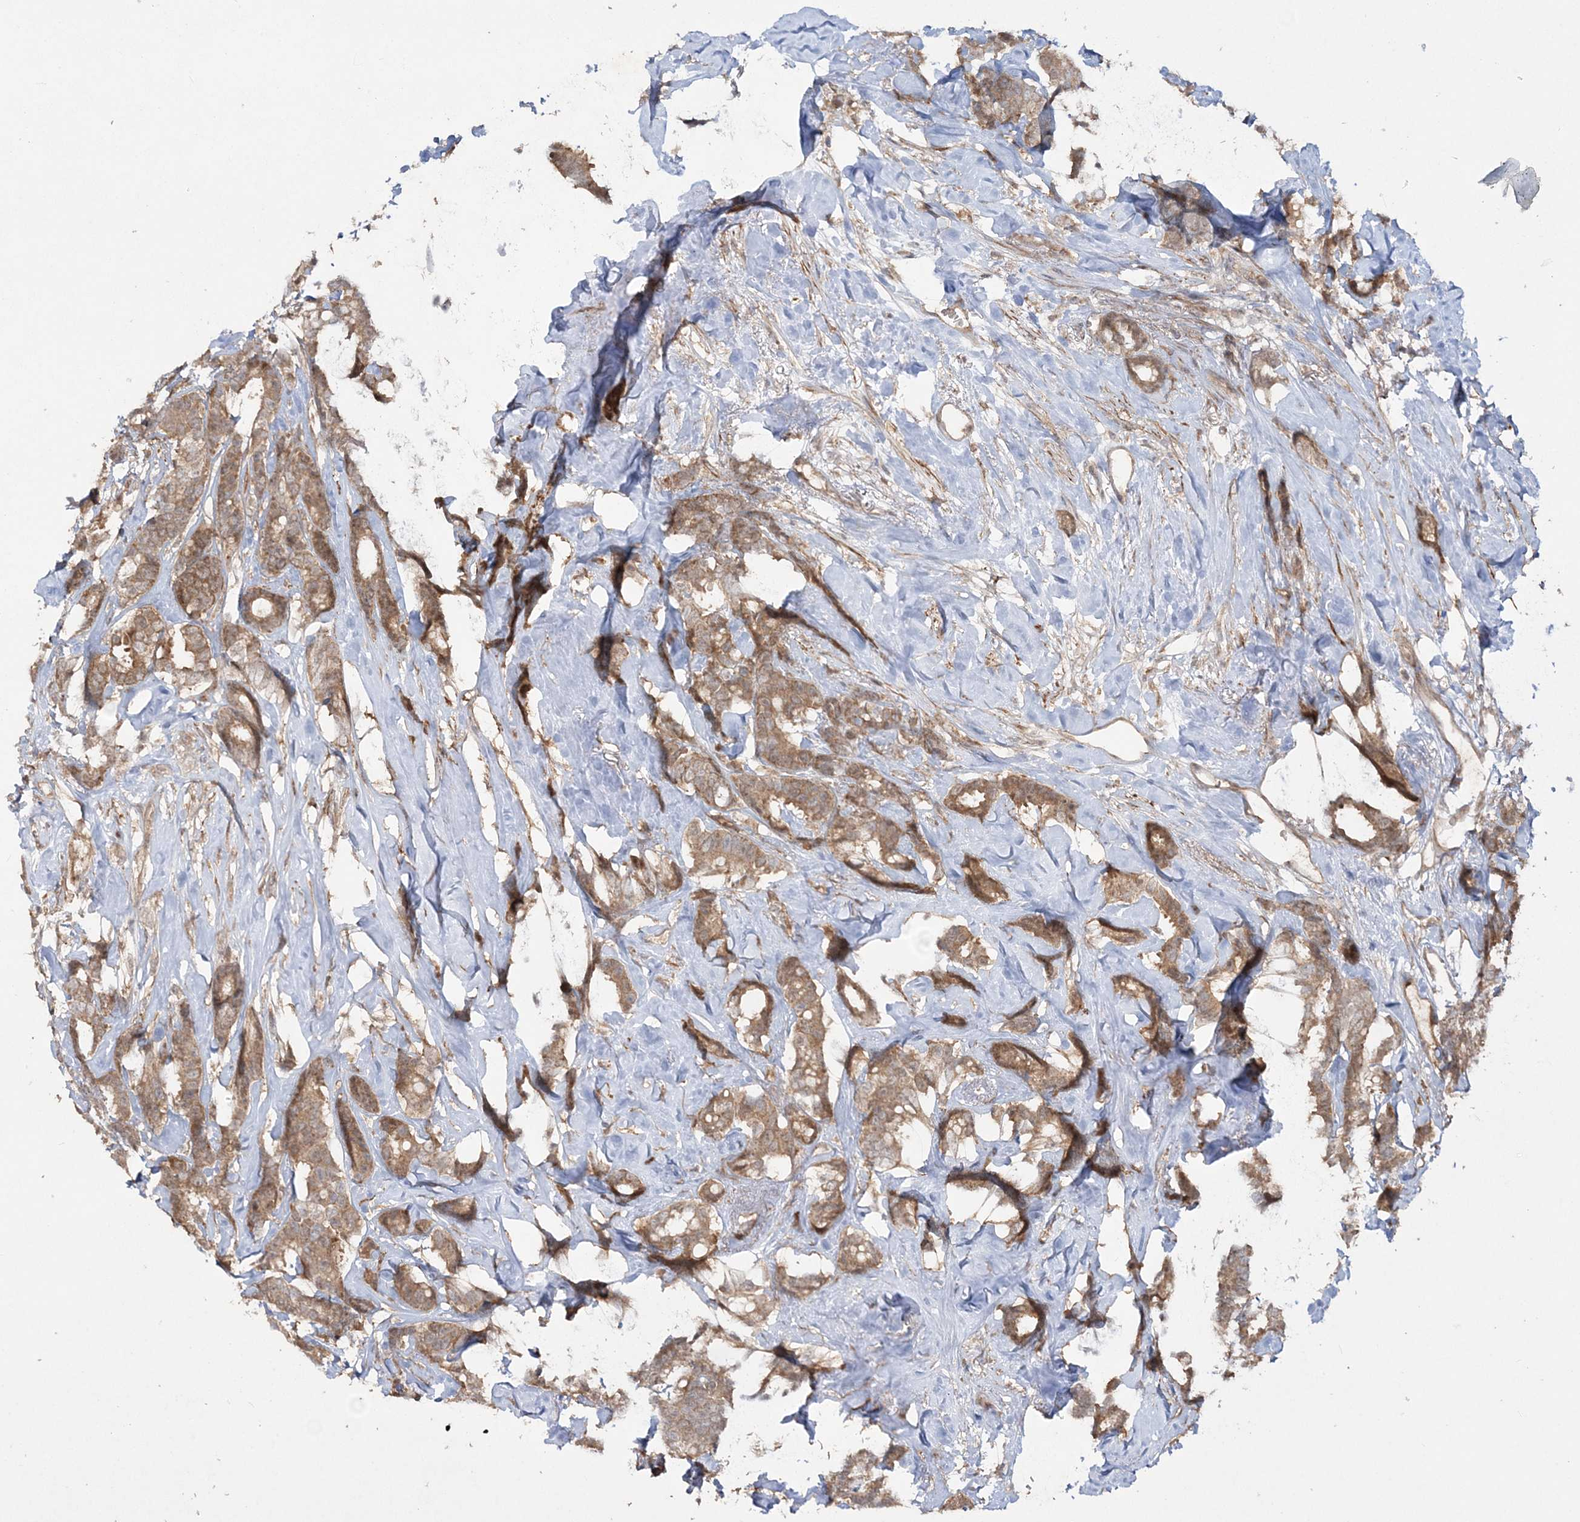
{"staining": {"intensity": "moderate", "quantity": ">75%", "location": "cytoplasmic/membranous"}, "tissue": "breast cancer", "cell_type": "Tumor cells", "image_type": "cancer", "snomed": [{"axis": "morphology", "description": "Duct carcinoma"}, {"axis": "topography", "description": "Breast"}], "caption": "Approximately >75% of tumor cells in human breast invasive ductal carcinoma display moderate cytoplasmic/membranous protein staining as visualized by brown immunohistochemical staining.", "gene": "MOCS2", "patient": {"sex": "female", "age": 87}}